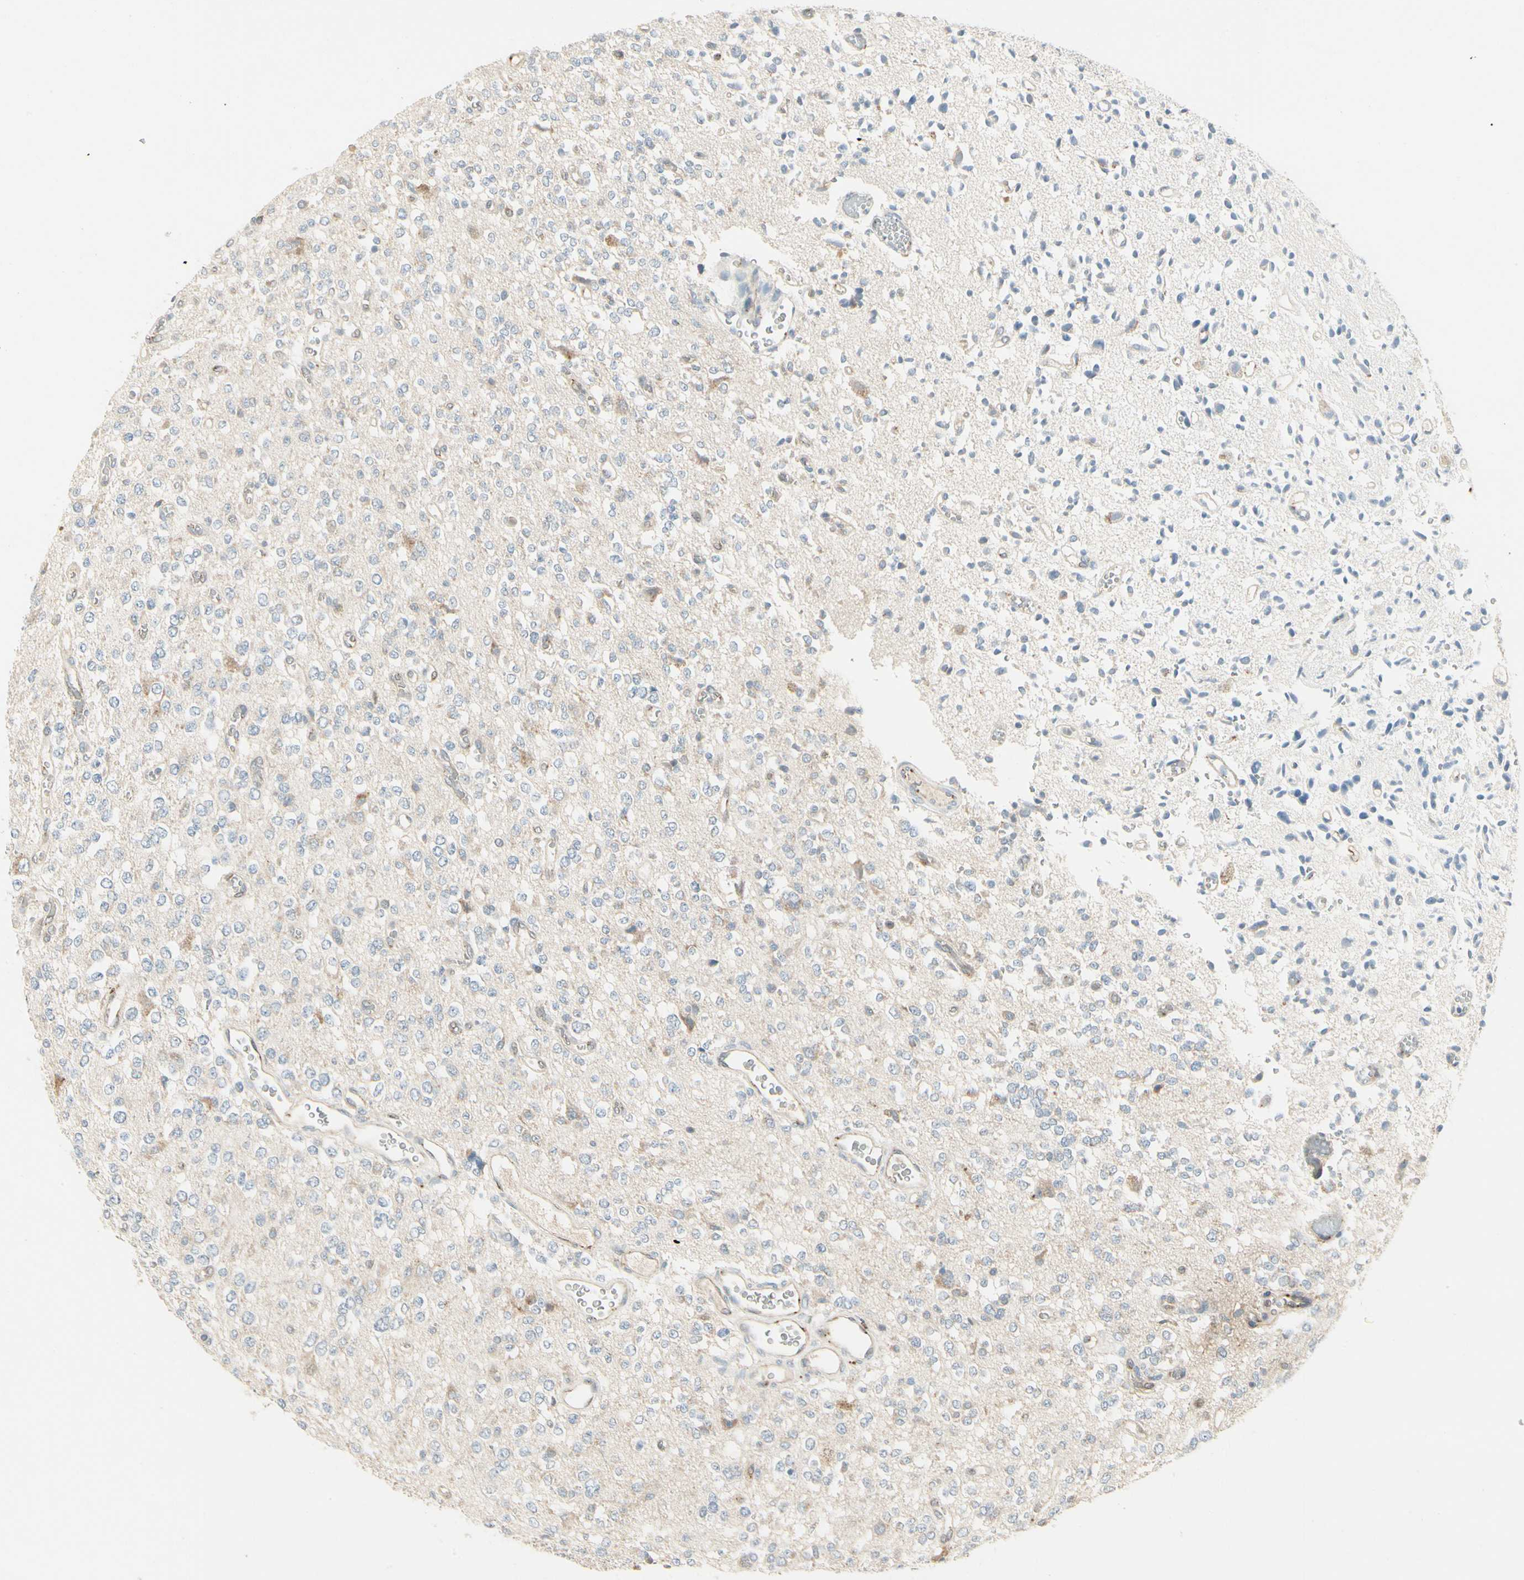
{"staining": {"intensity": "weak", "quantity": "25%-75%", "location": "cytoplasmic/membranous"}, "tissue": "glioma", "cell_type": "Tumor cells", "image_type": "cancer", "snomed": [{"axis": "morphology", "description": "Glioma, malignant, Low grade"}, {"axis": "topography", "description": "Brain"}], "caption": "Protein staining of glioma tissue displays weak cytoplasmic/membranous staining in about 25%-75% of tumor cells.", "gene": "MANSC1", "patient": {"sex": "male", "age": 38}}